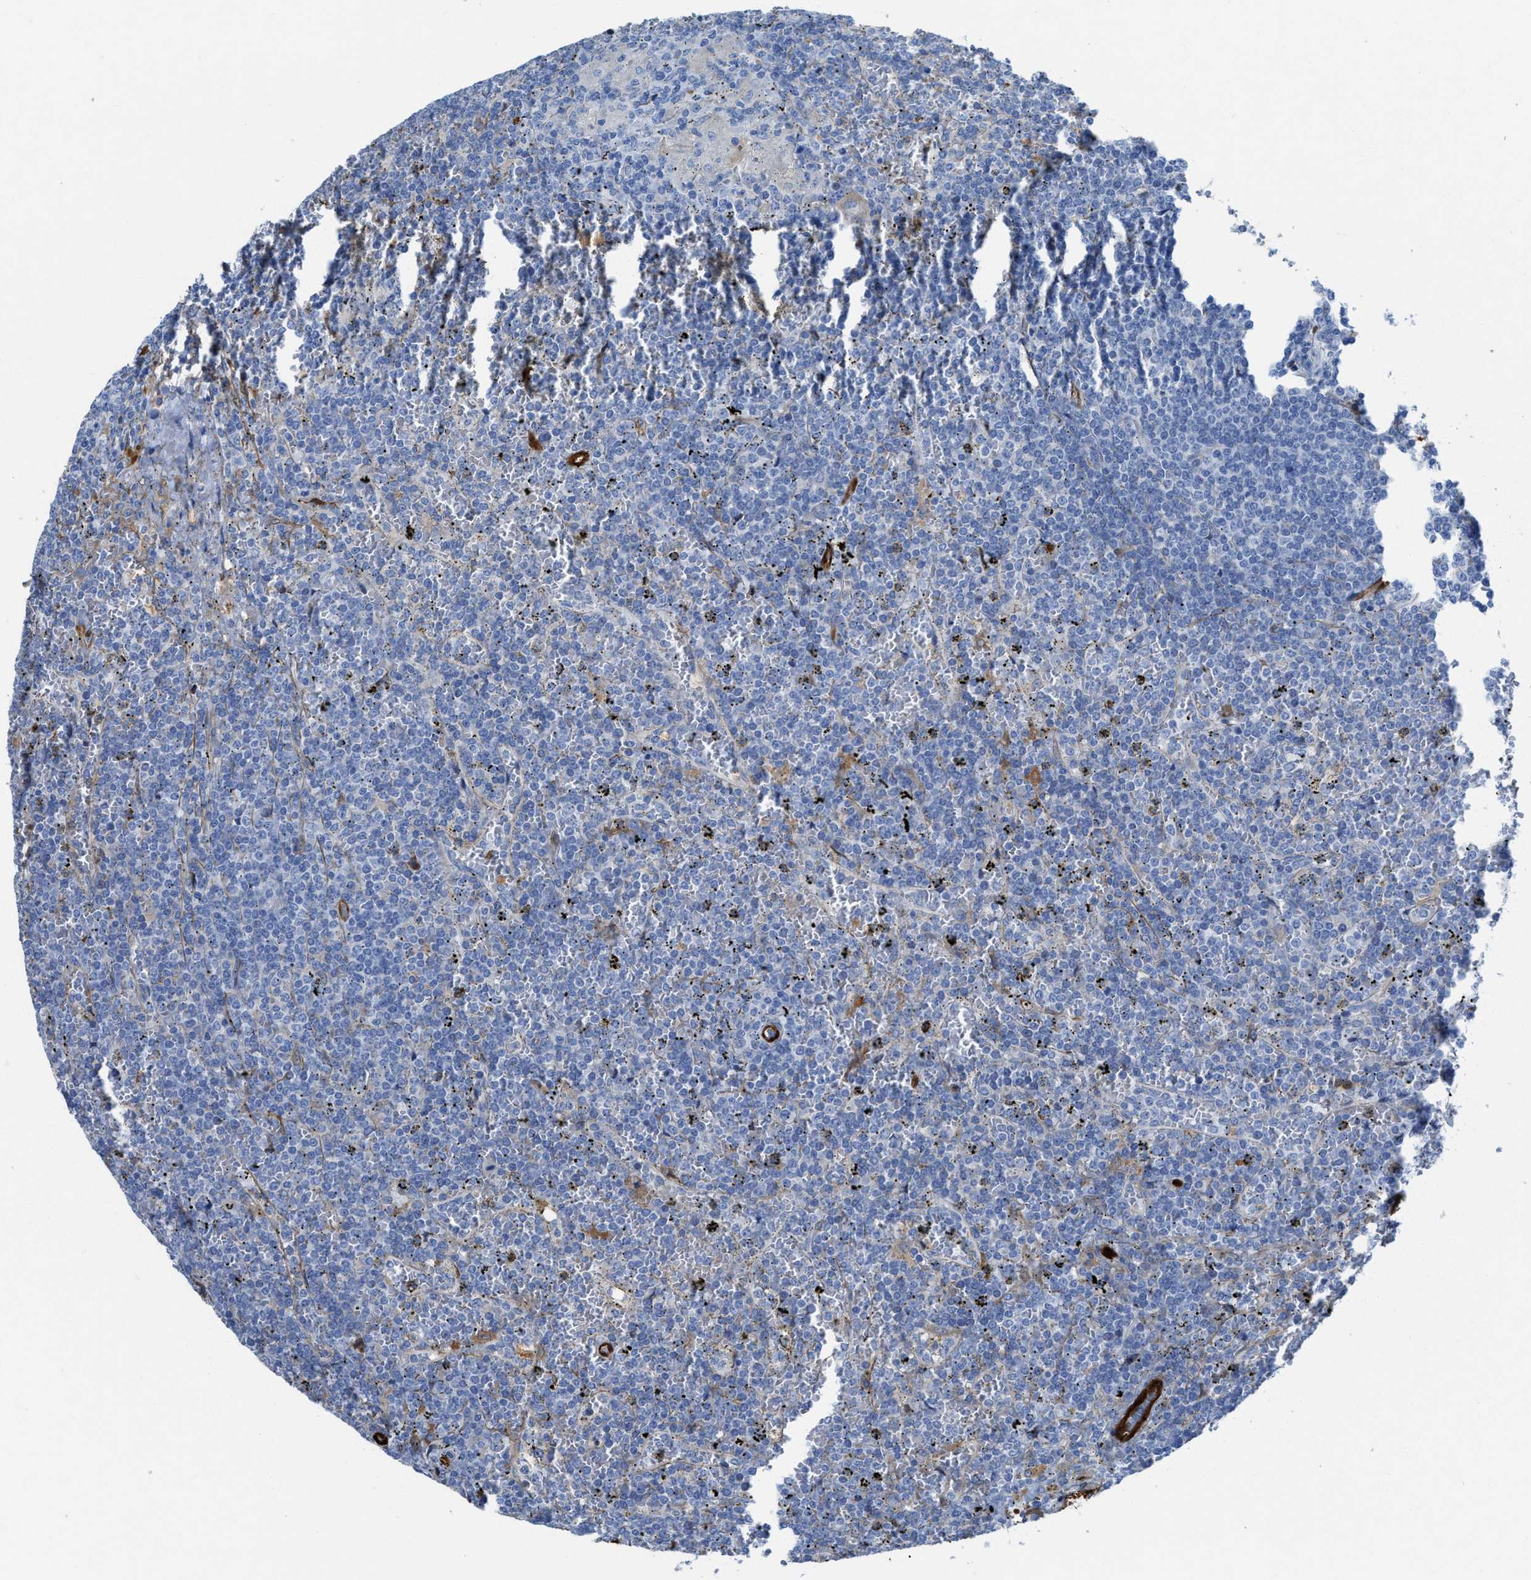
{"staining": {"intensity": "negative", "quantity": "none", "location": "none"}, "tissue": "lymphoma", "cell_type": "Tumor cells", "image_type": "cancer", "snomed": [{"axis": "morphology", "description": "Malignant lymphoma, non-Hodgkin's type, Low grade"}, {"axis": "topography", "description": "Spleen"}], "caption": "Immunohistochemistry histopathology image of neoplastic tissue: lymphoma stained with DAB (3,3'-diaminobenzidine) displays no significant protein expression in tumor cells. (Immunohistochemistry (ihc), brightfield microscopy, high magnification).", "gene": "ASS1", "patient": {"sex": "female", "age": 19}}